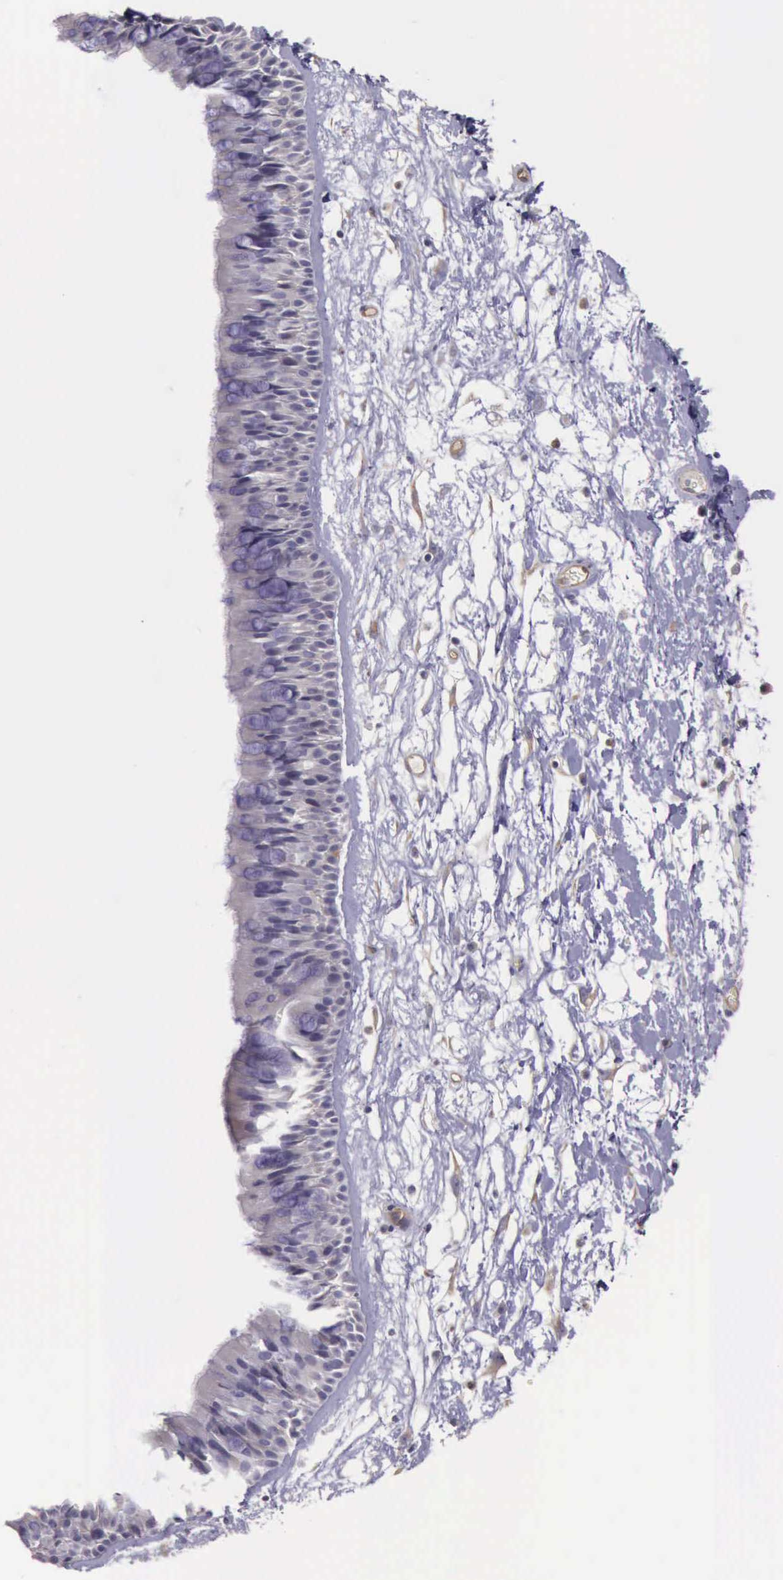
{"staining": {"intensity": "negative", "quantity": "none", "location": "none"}, "tissue": "nasopharynx", "cell_type": "Respiratory epithelial cells", "image_type": "normal", "snomed": [{"axis": "morphology", "description": "Normal tissue, NOS"}, {"axis": "topography", "description": "Nasopharynx"}], "caption": "Immunohistochemical staining of unremarkable human nasopharynx reveals no significant staining in respiratory epithelial cells.", "gene": "TCEANC", "patient": {"sex": "male", "age": 13}}